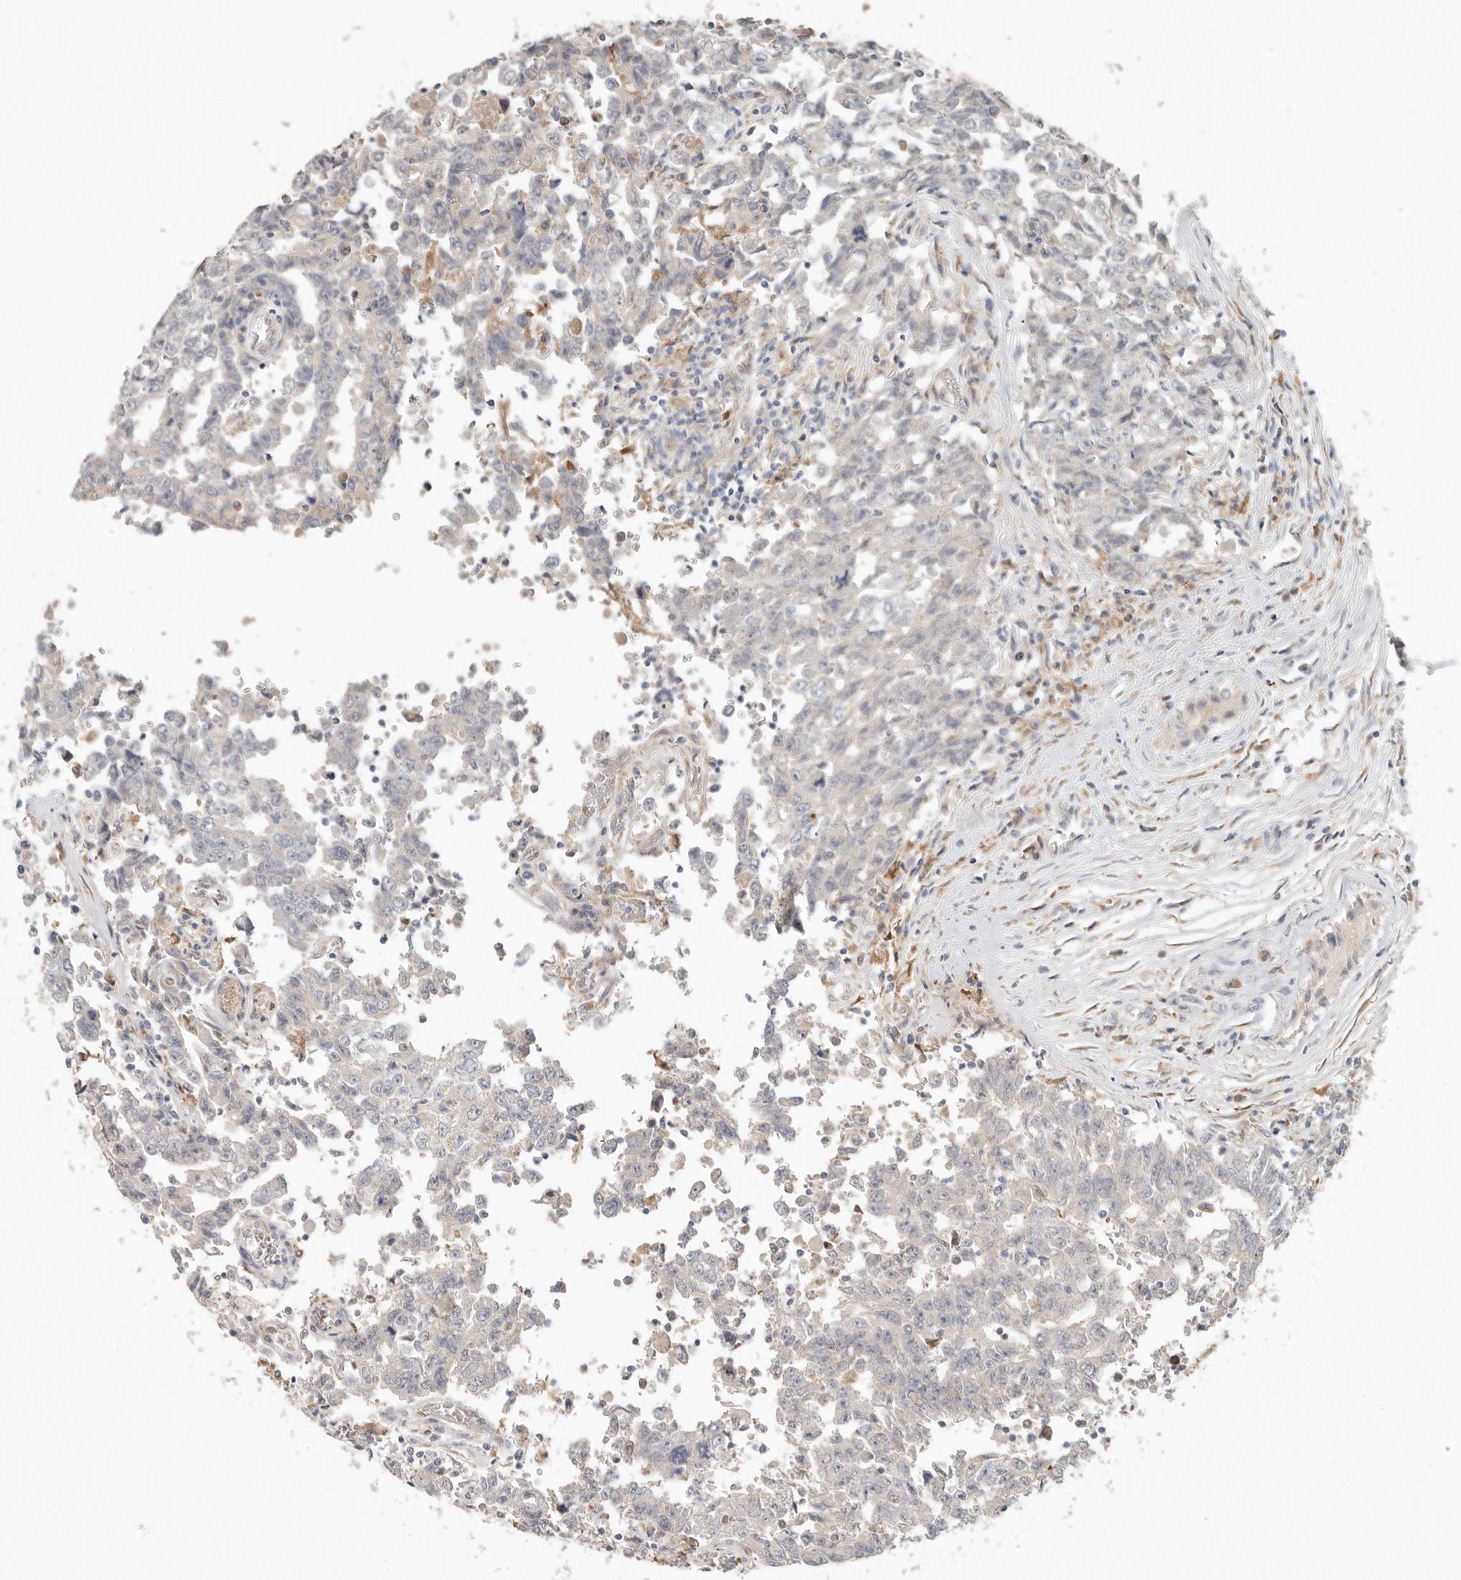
{"staining": {"intensity": "negative", "quantity": "none", "location": "none"}, "tissue": "testis cancer", "cell_type": "Tumor cells", "image_type": "cancer", "snomed": [{"axis": "morphology", "description": "Carcinoma, Embryonal, NOS"}, {"axis": "topography", "description": "Testis"}], "caption": "Testis embryonal carcinoma was stained to show a protein in brown. There is no significant staining in tumor cells. Nuclei are stained in blue.", "gene": "ARHGEF10L", "patient": {"sex": "male", "age": 26}}